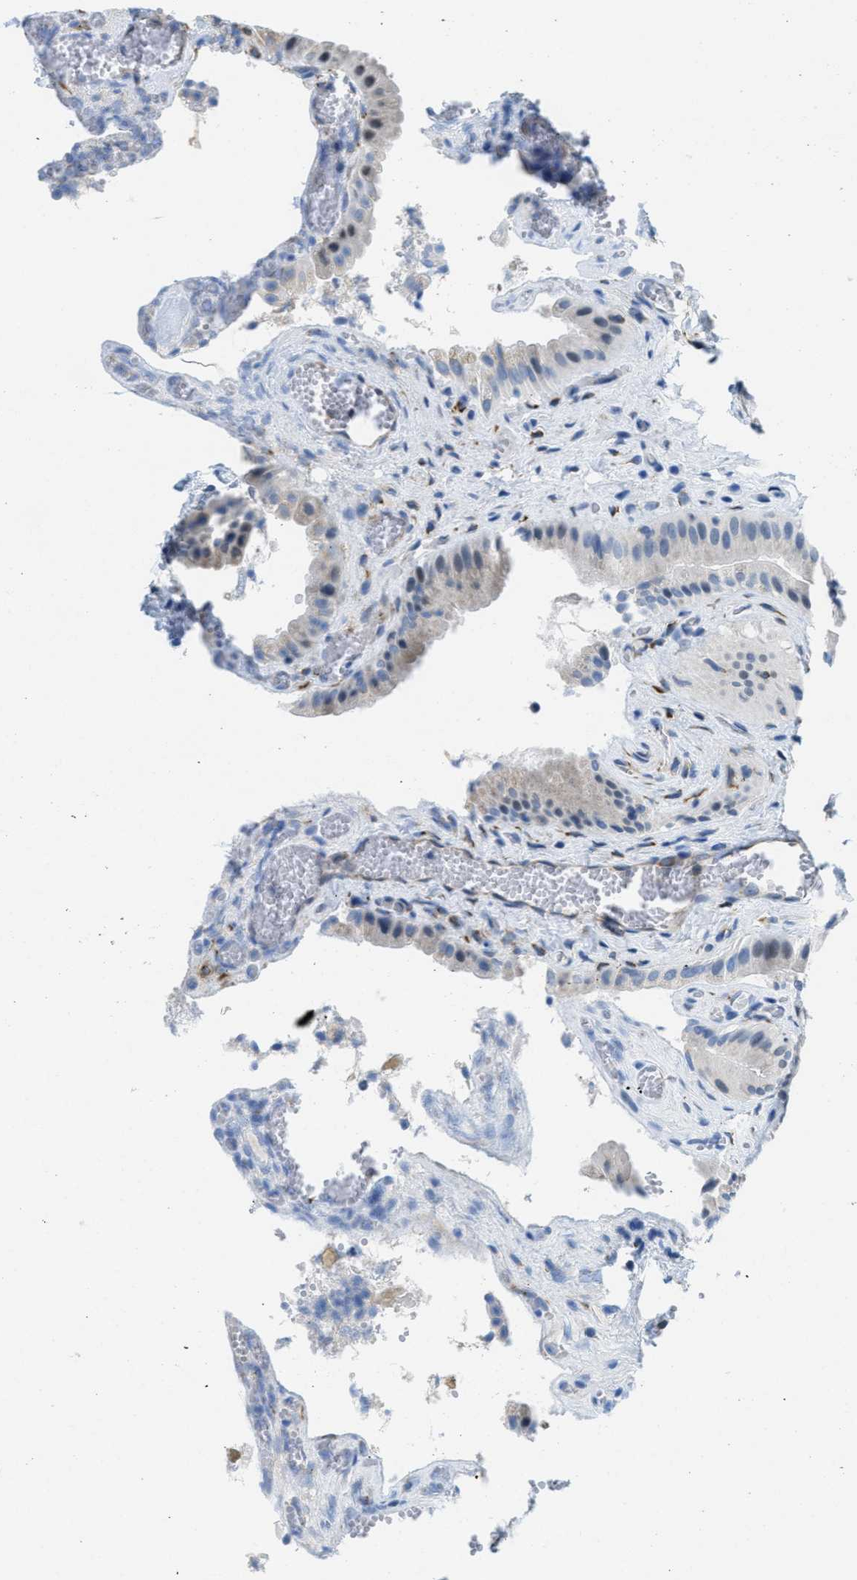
{"staining": {"intensity": "strong", "quantity": "25%-75%", "location": "nuclear"}, "tissue": "gallbladder", "cell_type": "Glandular cells", "image_type": "normal", "snomed": [{"axis": "morphology", "description": "Normal tissue, NOS"}, {"axis": "topography", "description": "Gallbladder"}], "caption": "Strong nuclear positivity is present in approximately 25%-75% of glandular cells in unremarkable gallbladder. (DAB (3,3'-diaminobenzidine) IHC, brown staining for protein, blue staining for nuclei).", "gene": "PTDSS1", "patient": {"sex": "male", "age": 49}}